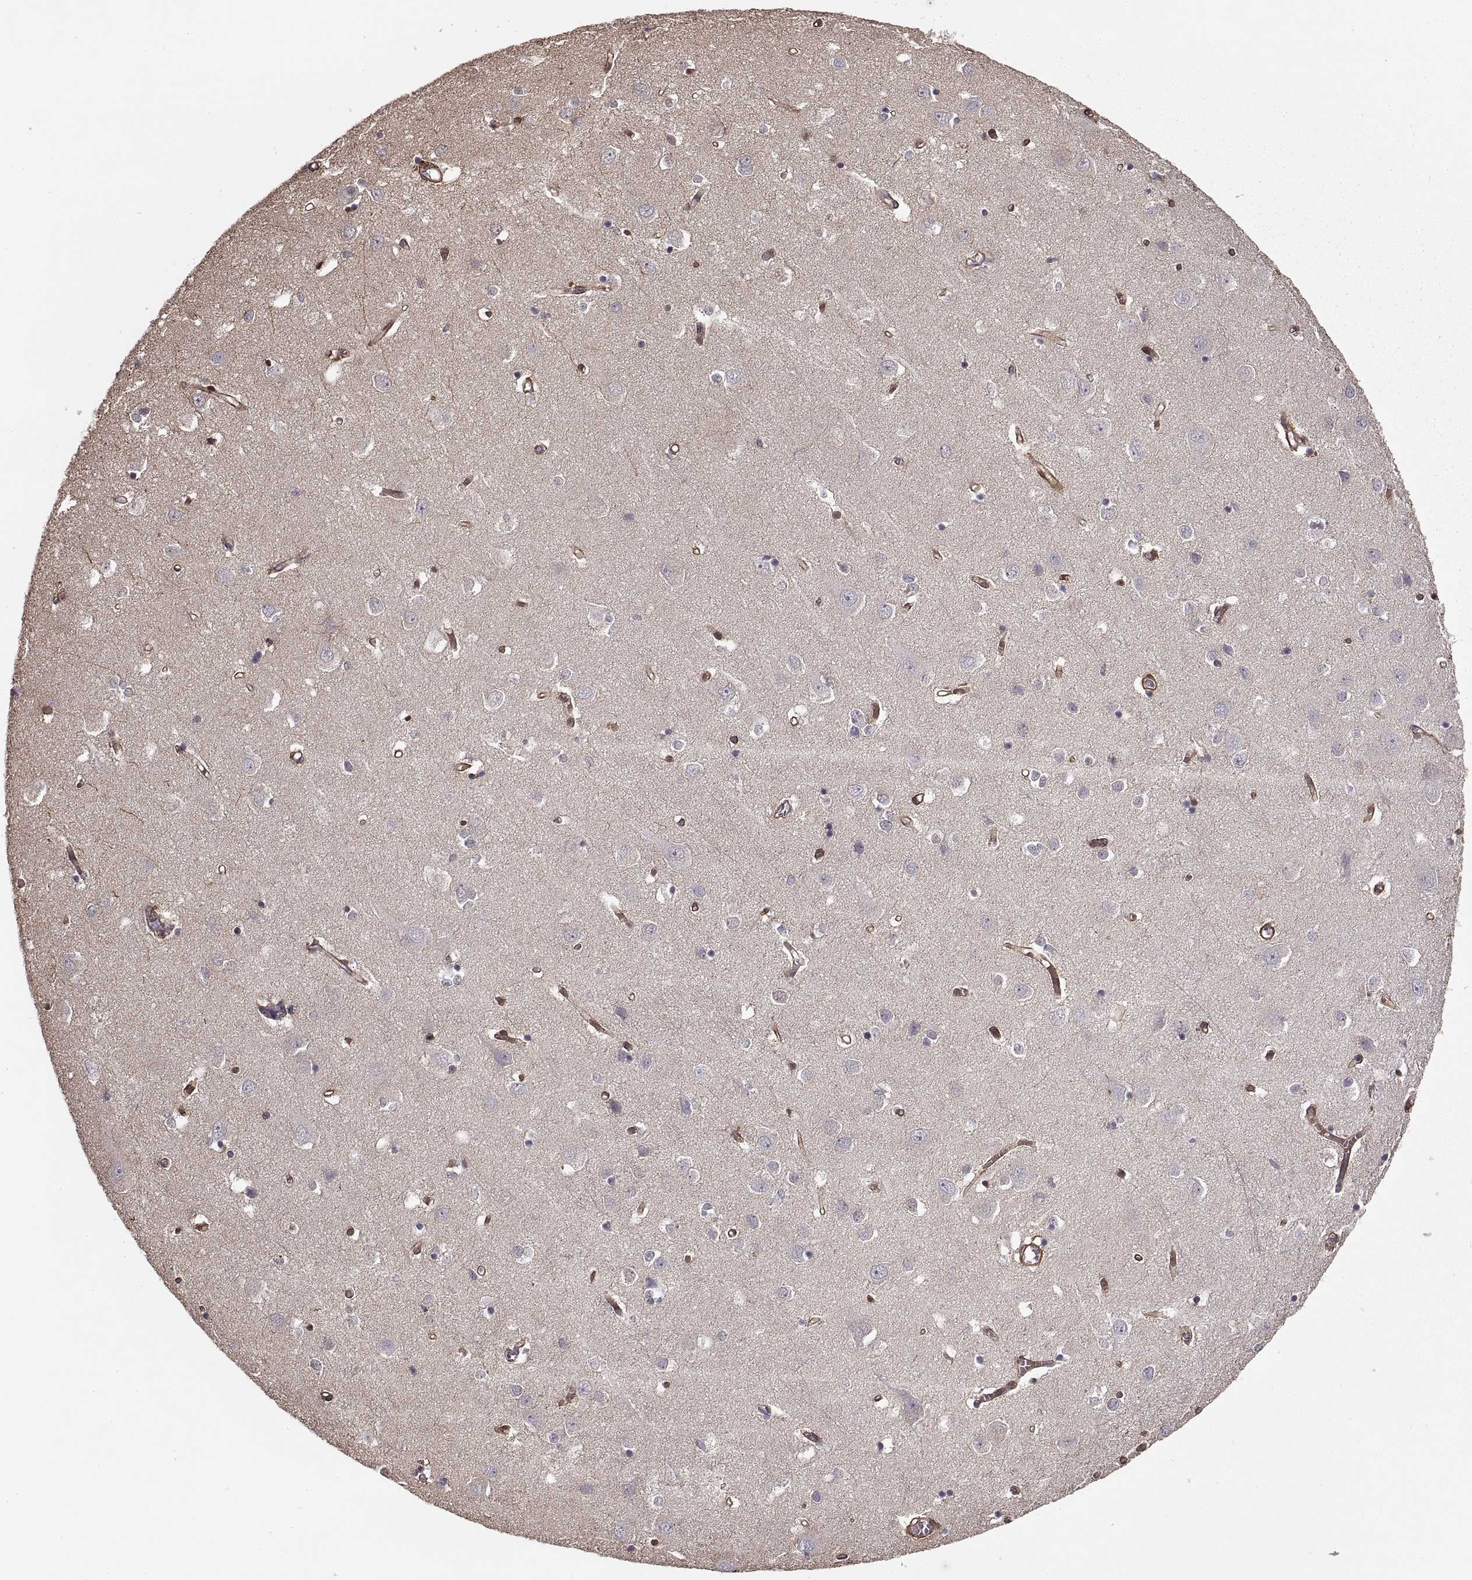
{"staining": {"intensity": "strong", "quantity": ">75%", "location": "cytoplasmic/membranous"}, "tissue": "cerebral cortex", "cell_type": "Endothelial cells", "image_type": "normal", "snomed": [{"axis": "morphology", "description": "Normal tissue, NOS"}, {"axis": "topography", "description": "Cerebral cortex"}], "caption": "Immunohistochemical staining of normal cerebral cortex reveals high levels of strong cytoplasmic/membranous staining in approximately >75% of endothelial cells.", "gene": "LAMB2", "patient": {"sex": "male", "age": 70}}